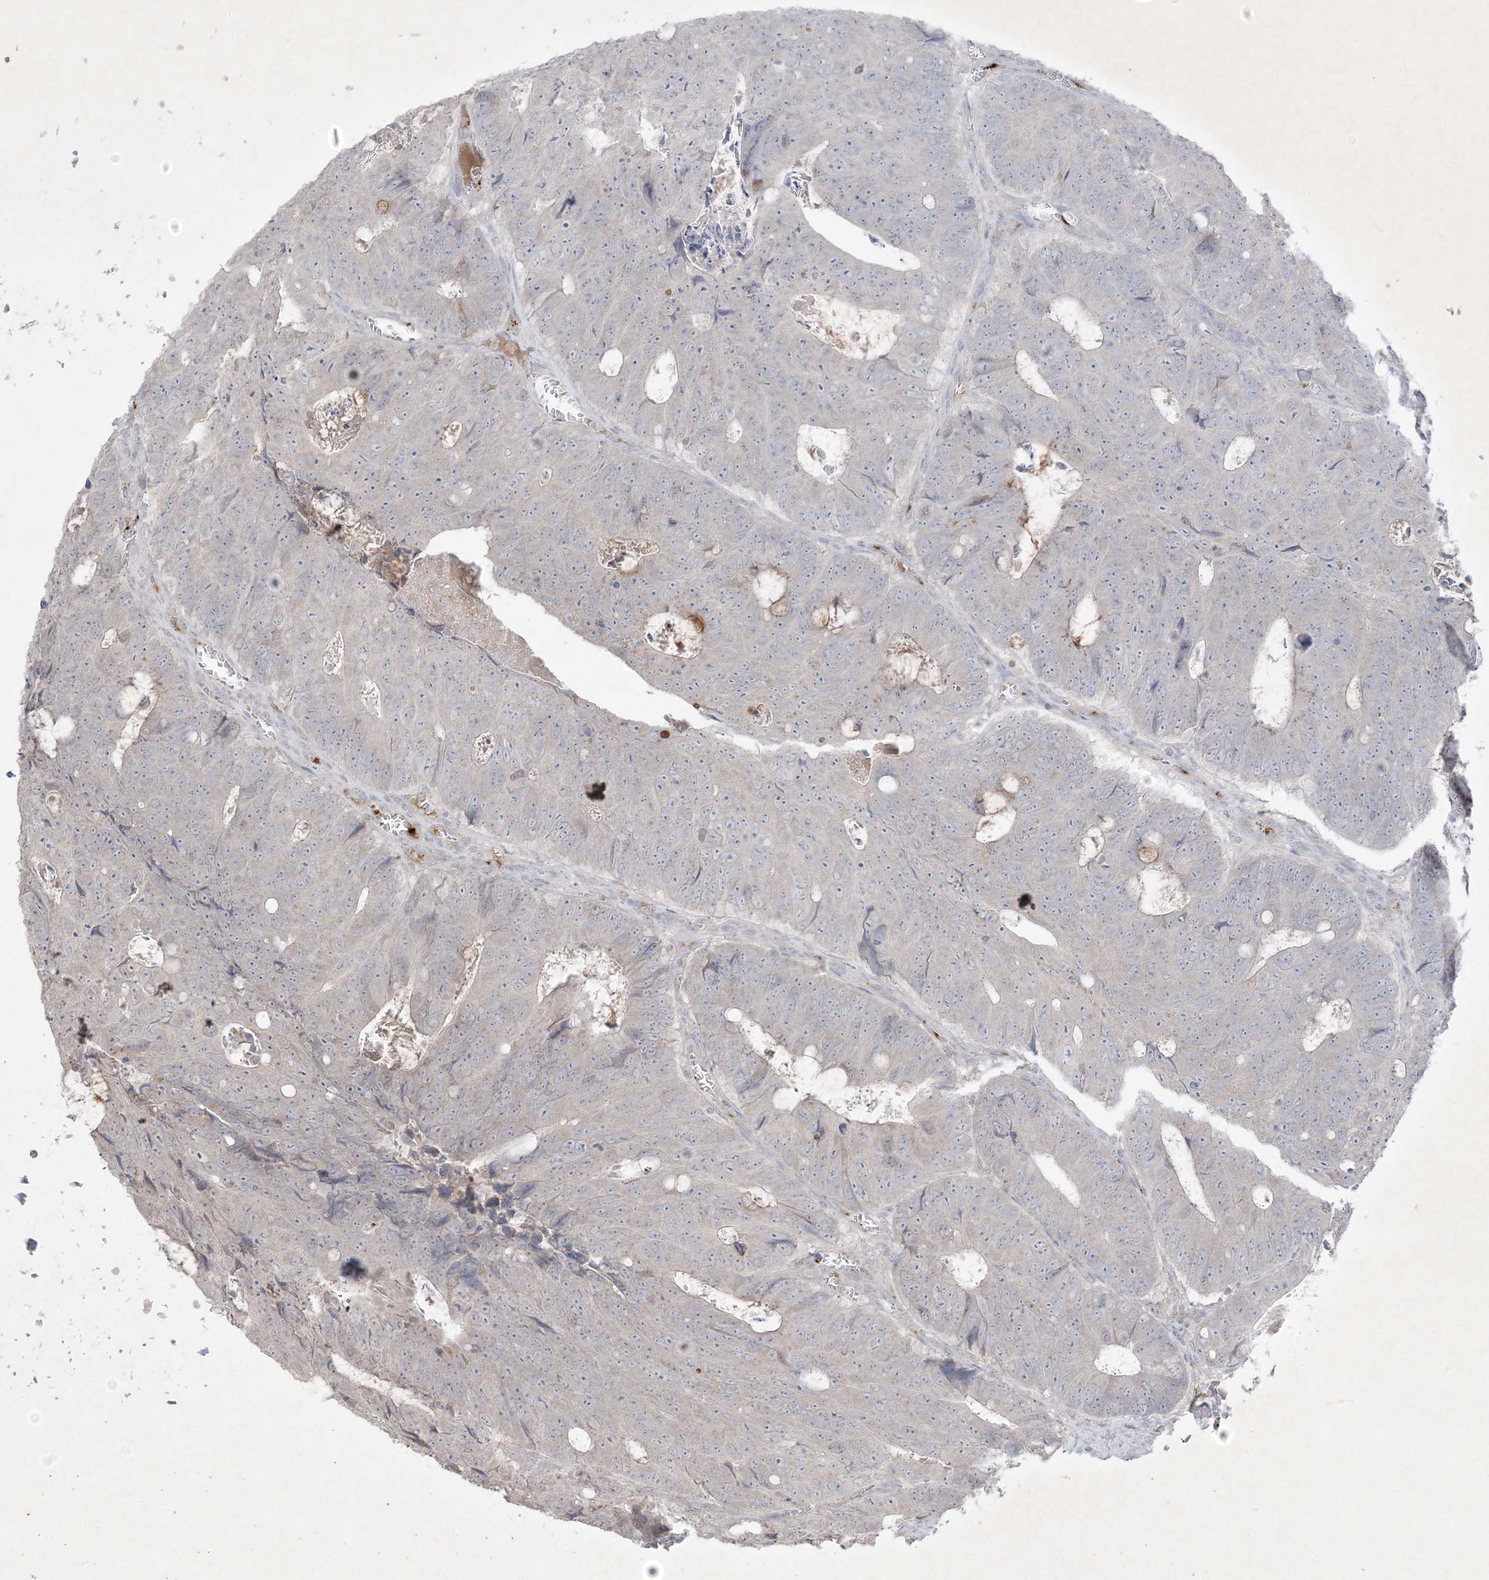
{"staining": {"intensity": "negative", "quantity": "none", "location": "none"}, "tissue": "colorectal cancer", "cell_type": "Tumor cells", "image_type": "cancer", "snomed": [{"axis": "morphology", "description": "Adenocarcinoma, NOS"}, {"axis": "topography", "description": "Colon"}], "caption": "DAB immunohistochemical staining of human colorectal cancer demonstrates no significant positivity in tumor cells.", "gene": "PRSS36", "patient": {"sex": "male", "age": 87}}